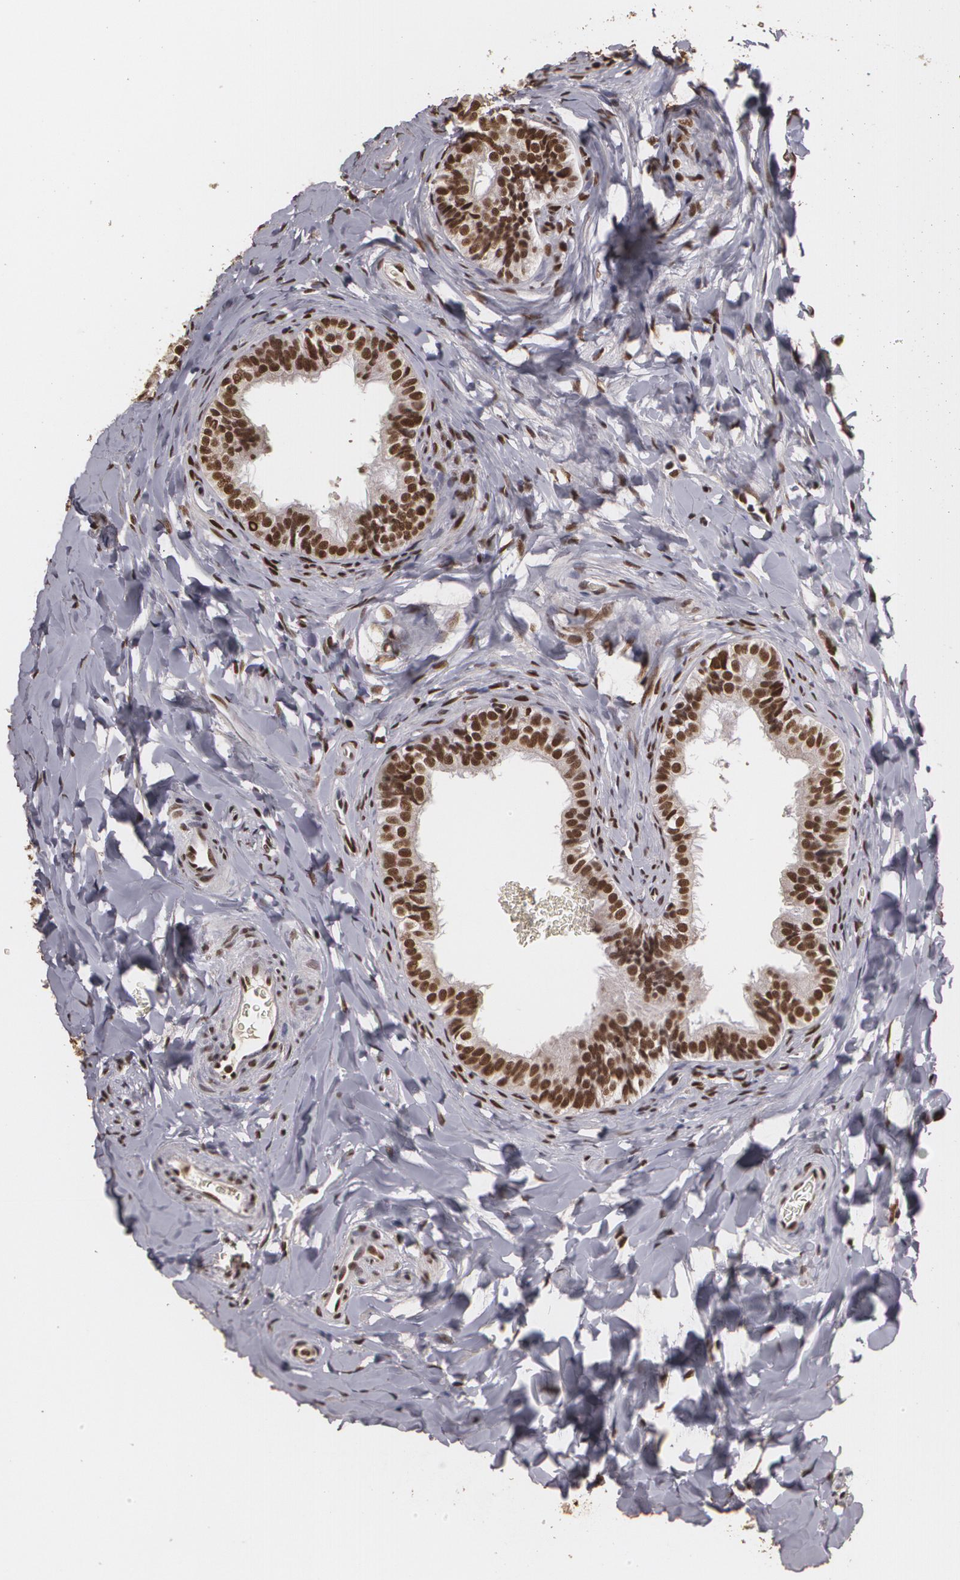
{"staining": {"intensity": "strong", "quantity": ">75%", "location": "nuclear"}, "tissue": "epididymis", "cell_type": "Glandular cells", "image_type": "normal", "snomed": [{"axis": "morphology", "description": "Normal tissue, NOS"}, {"axis": "topography", "description": "Epididymis"}], "caption": "A high amount of strong nuclear staining is seen in about >75% of glandular cells in unremarkable epididymis. The protein of interest is stained brown, and the nuclei are stained in blue (DAB (3,3'-diaminobenzidine) IHC with brightfield microscopy, high magnification).", "gene": "RCOR1", "patient": {"sex": "male", "age": 26}}